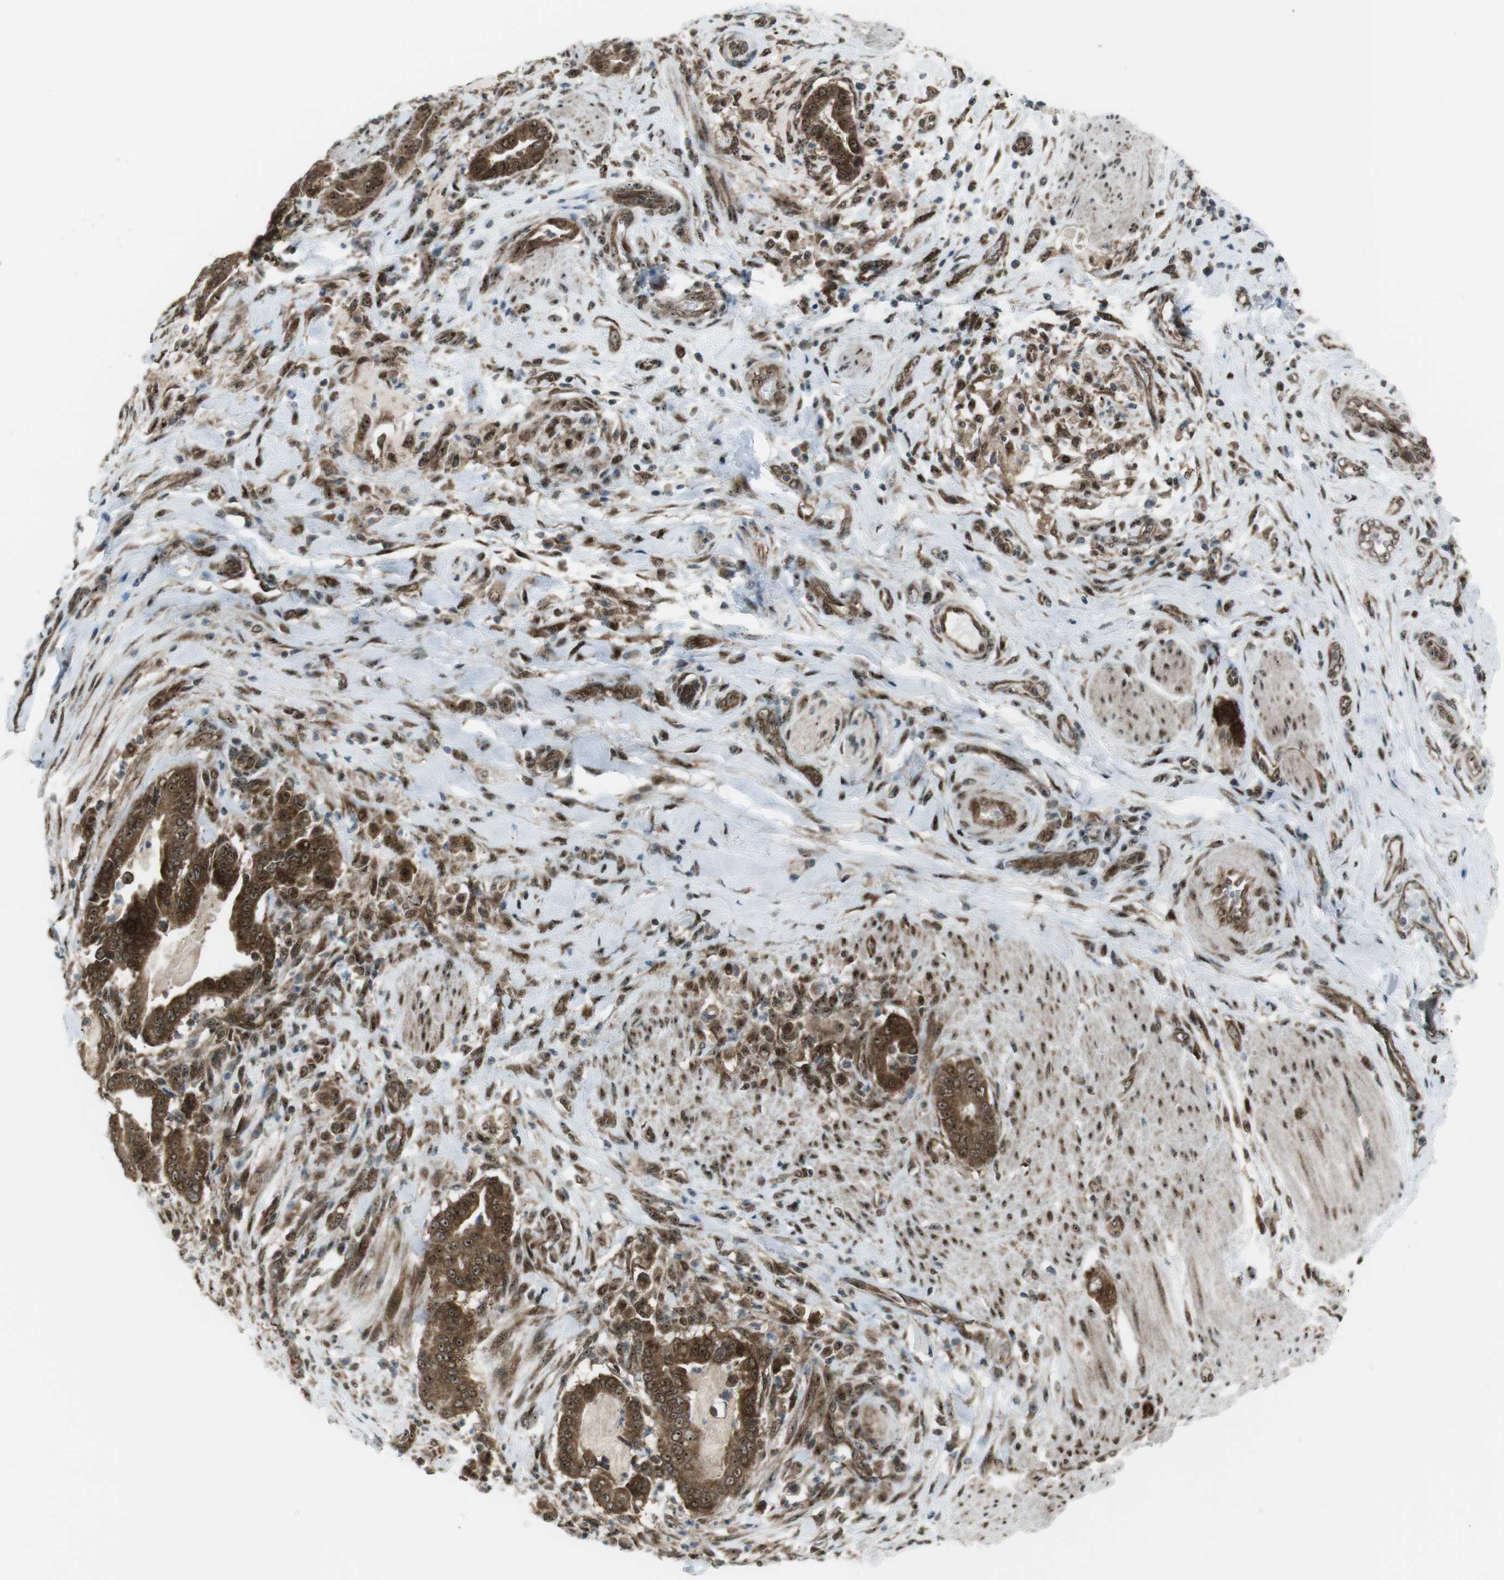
{"staining": {"intensity": "moderate", "quantity": ">75%", "location": "cytoplasmic/membranous,nuclear"}, "tissue": "pancreatic cancer", "cell_type": "Tumor cells", "image_type": "cancer", "snomed": [{"axis": "morphology", "description": "Normal tissue, NOS"}, {"axis": "morphology", "description": "Adenocarcinoma, NOS"}, {"axis": "topography", "description": "Pancreas"}], "caption": "A micrograph of pancreatic cancer stained for a protein reveals moderate cytoplasmic/membranous and nuclear brown staining in tumor cells. Ihc stains the protein of interest in brown and the nuclei are stained blue.", "gene": "CSNK1D", "patient": {"sex": "male", "age": 63}}